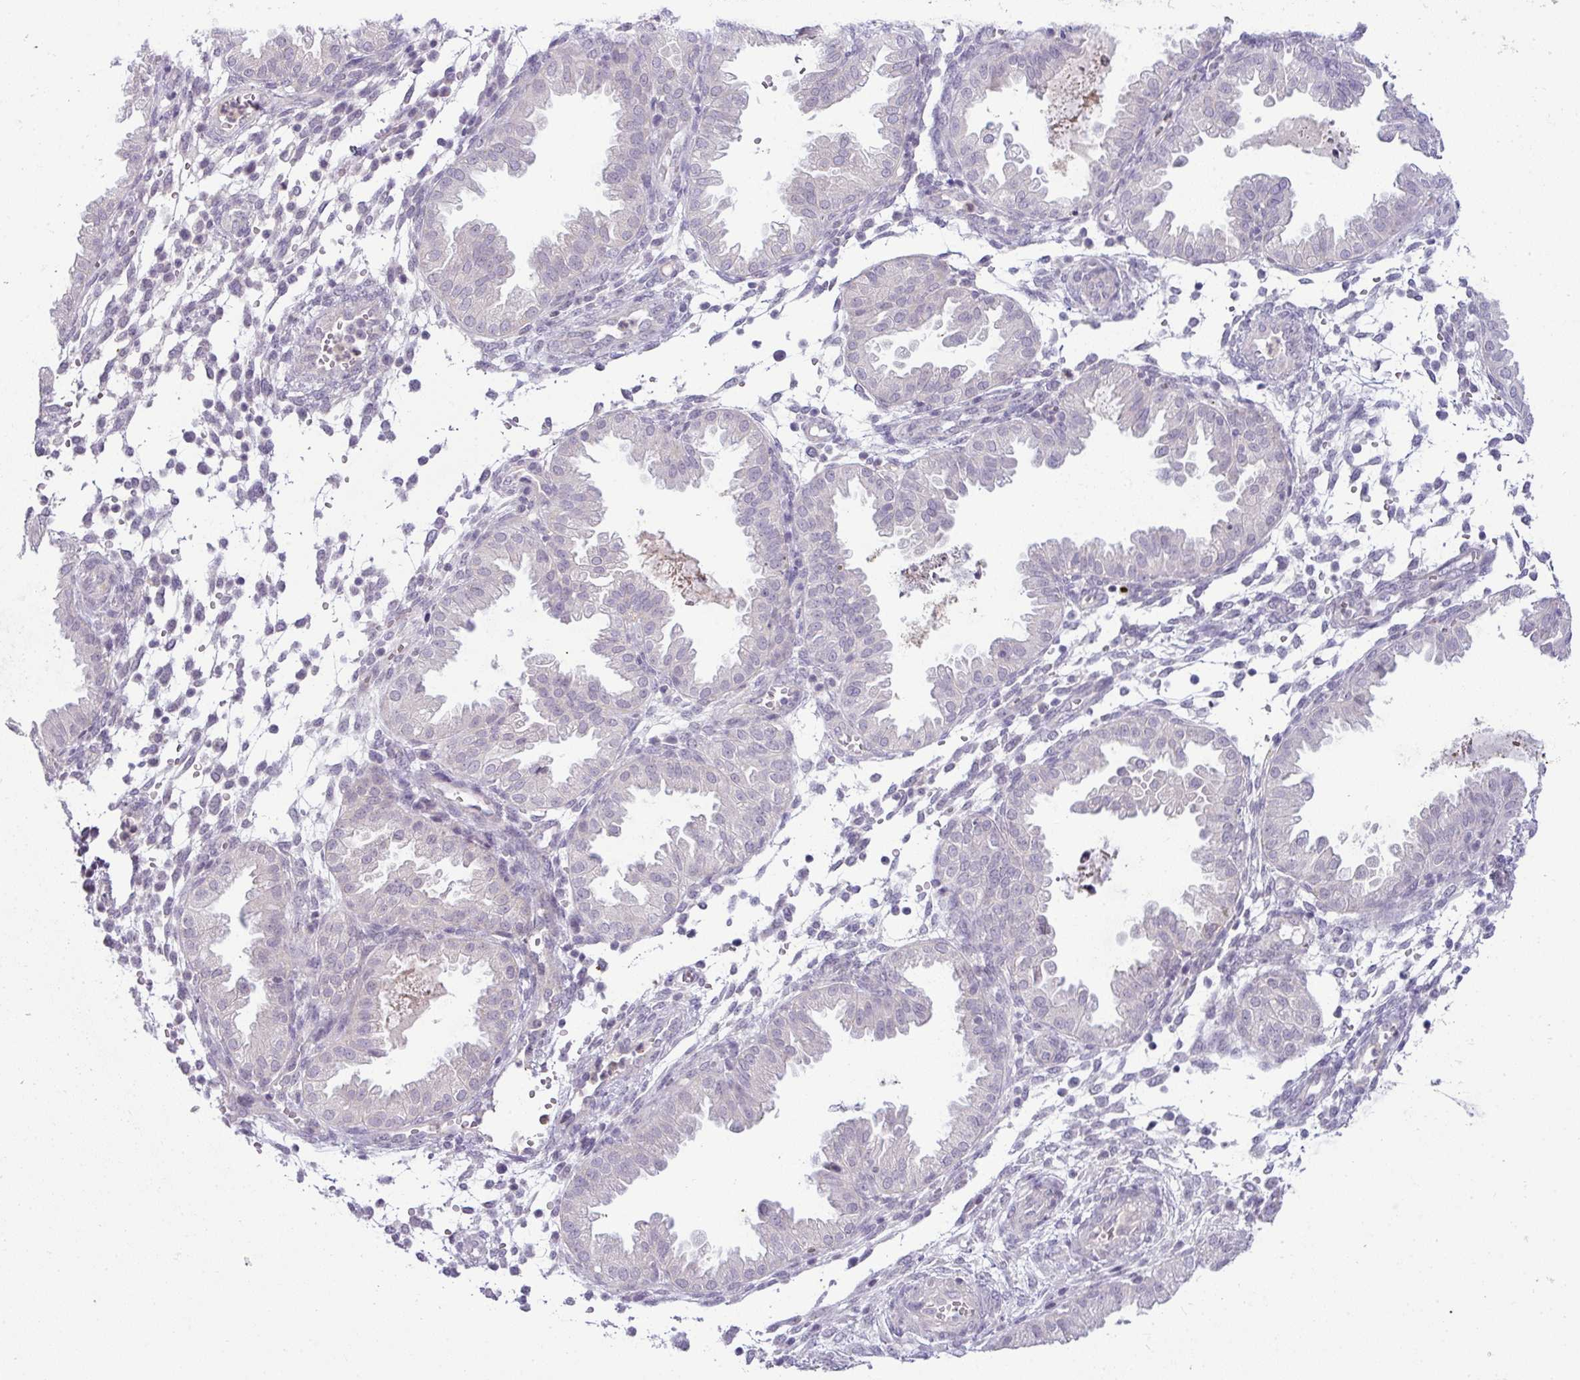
{"staining": {"intensity": "negative", "quantity": "none", "location": "none"}, "tissue": "endometrium", "cell_type": "Cells in endometrial stroma", "image_type": "normal", "snomed": [{"axis": "morphology", "description": "Normal tissue, NOS"}, {"axis": "topography", "description": "Endometrium"}], "caption": "Immunohistochemistry (IHC) histopathology image of benign endometrium: endometrium stained with DAB (3,3'-diaminobenzidine) reveals no significant protein staining in cells in endometrial stroma. Nuclei are stained in blue.", "gene": "HBEGF", "patient": {"sex": "female", "age": 33}}